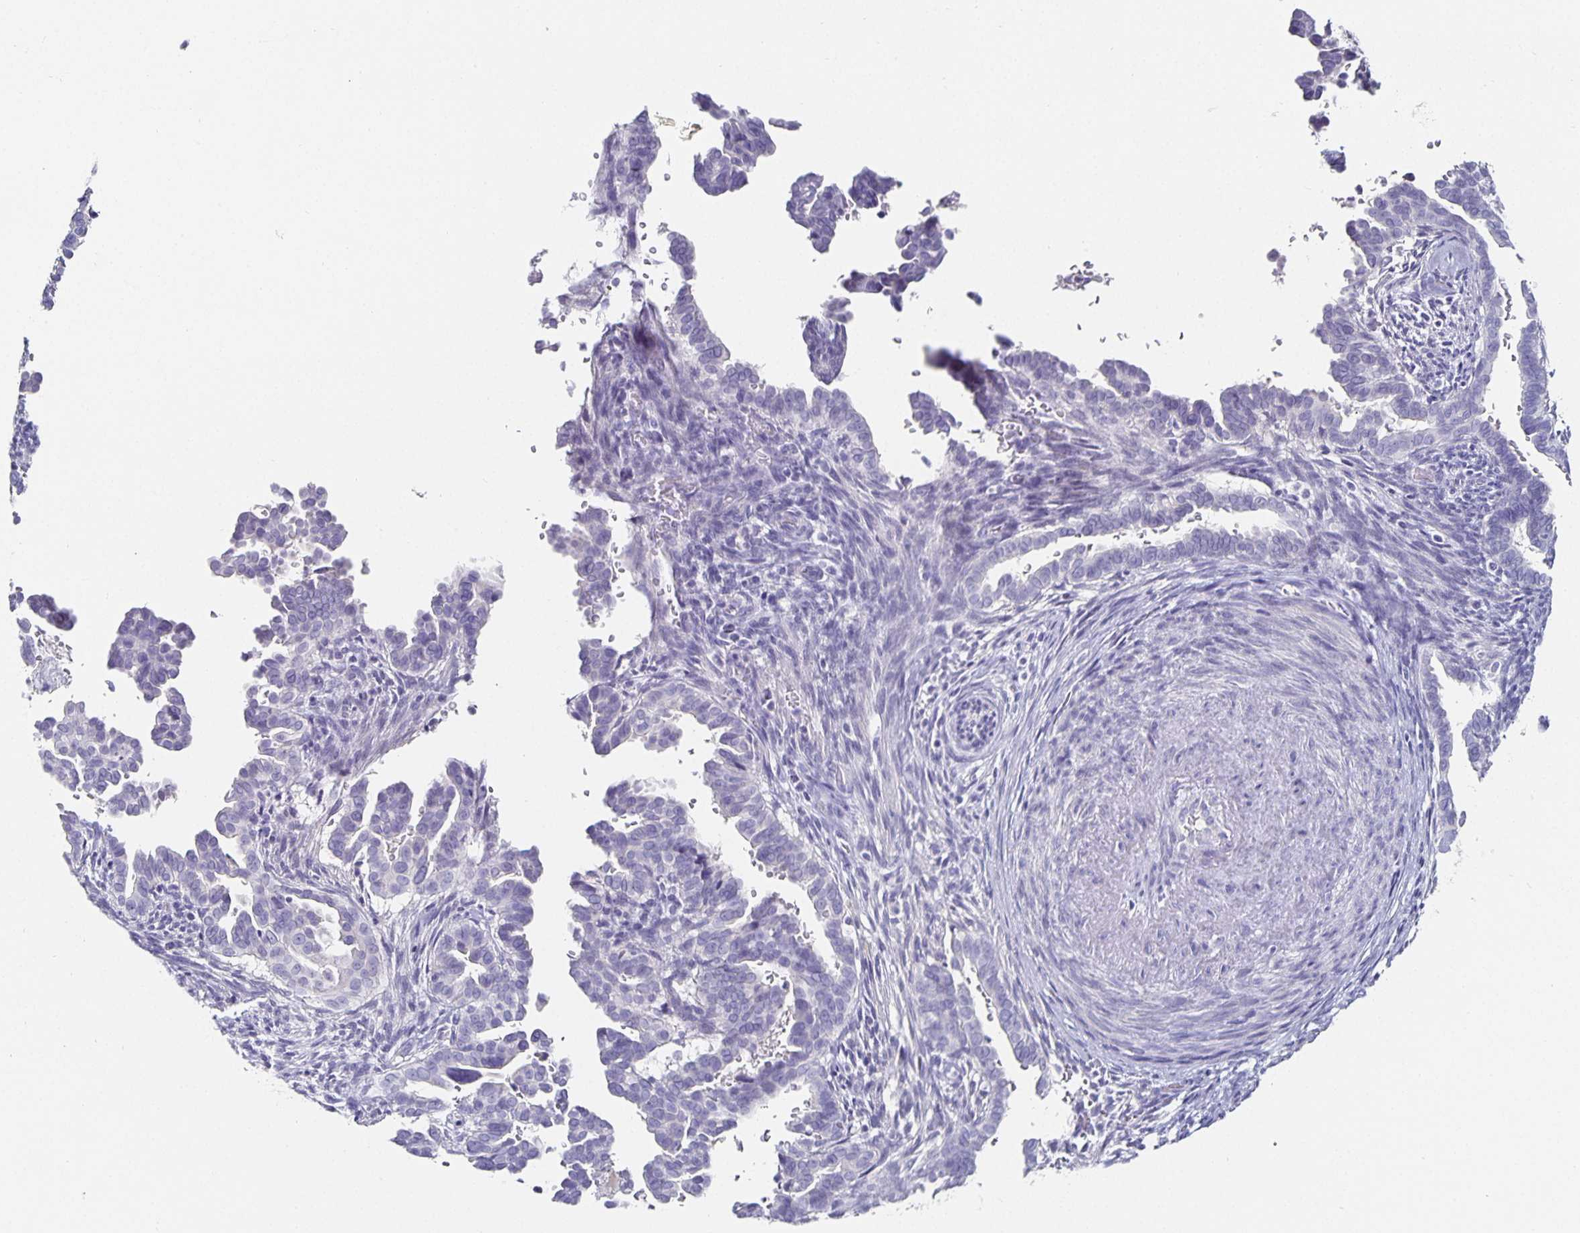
{"staining": {"intensity": "negative", "quantity": "none", "location": "none"}, "tissue": "cervical cancer", "cell_type": "Tumor cells", "image_type": "cancer", "snomed": [{"axis": "morphology", "description": "Adenocarcinoma, NOS"}, {"axis": "morphology", "description": "Adenocarcinoma, Low grade"}, {"axis": "topography", "description": "Cervix"}], "caption": "Tumor cells are negative for protein expression in human cervical adenocarcinoma (low-grade).", "gene": "CHGA", "patient": {"sex": "female", "age": 35}}